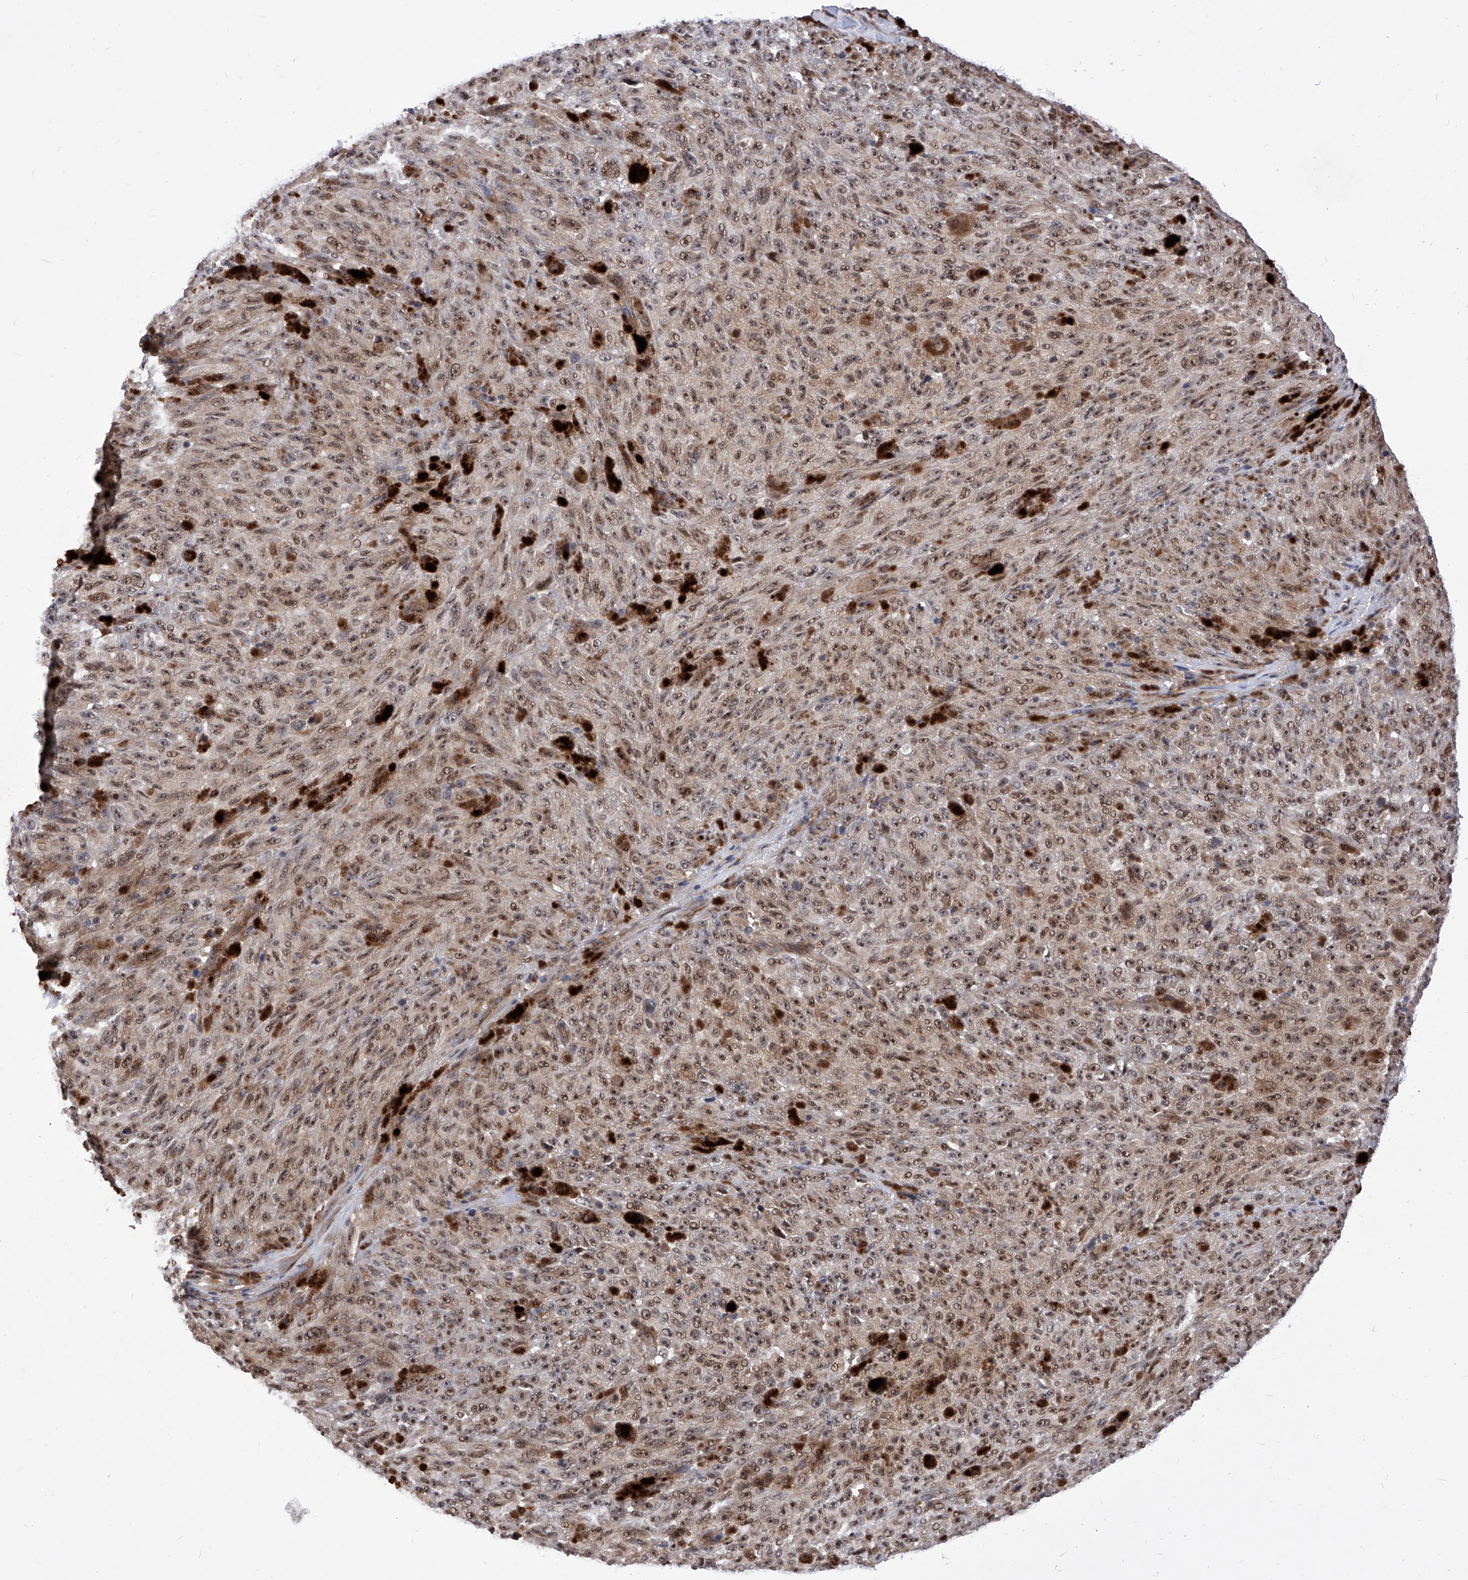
{"staining": {"intensity": "moderate", "quantity": ">75%", "location": "nuclear"}, "tissue": "melanoma", "cell_type": "Tumor cells", "image_type": "cancer", "snomed": [{"axis": "morphology", "description": "Malignant melanoma, NOS"}, {"axis": "topography", "description": "Skin"}], "caption": "Immunohistochemistry micrograph of neoplastic tissue: malignant melanoma stained using IHC demonstrates medium levels of moderate protein expression localized specifically in the nuclear of tumor cells, appearing as a nuclear brown color.", "gene": "LGR4", "patient": {"sex": "female", "age": 82}}